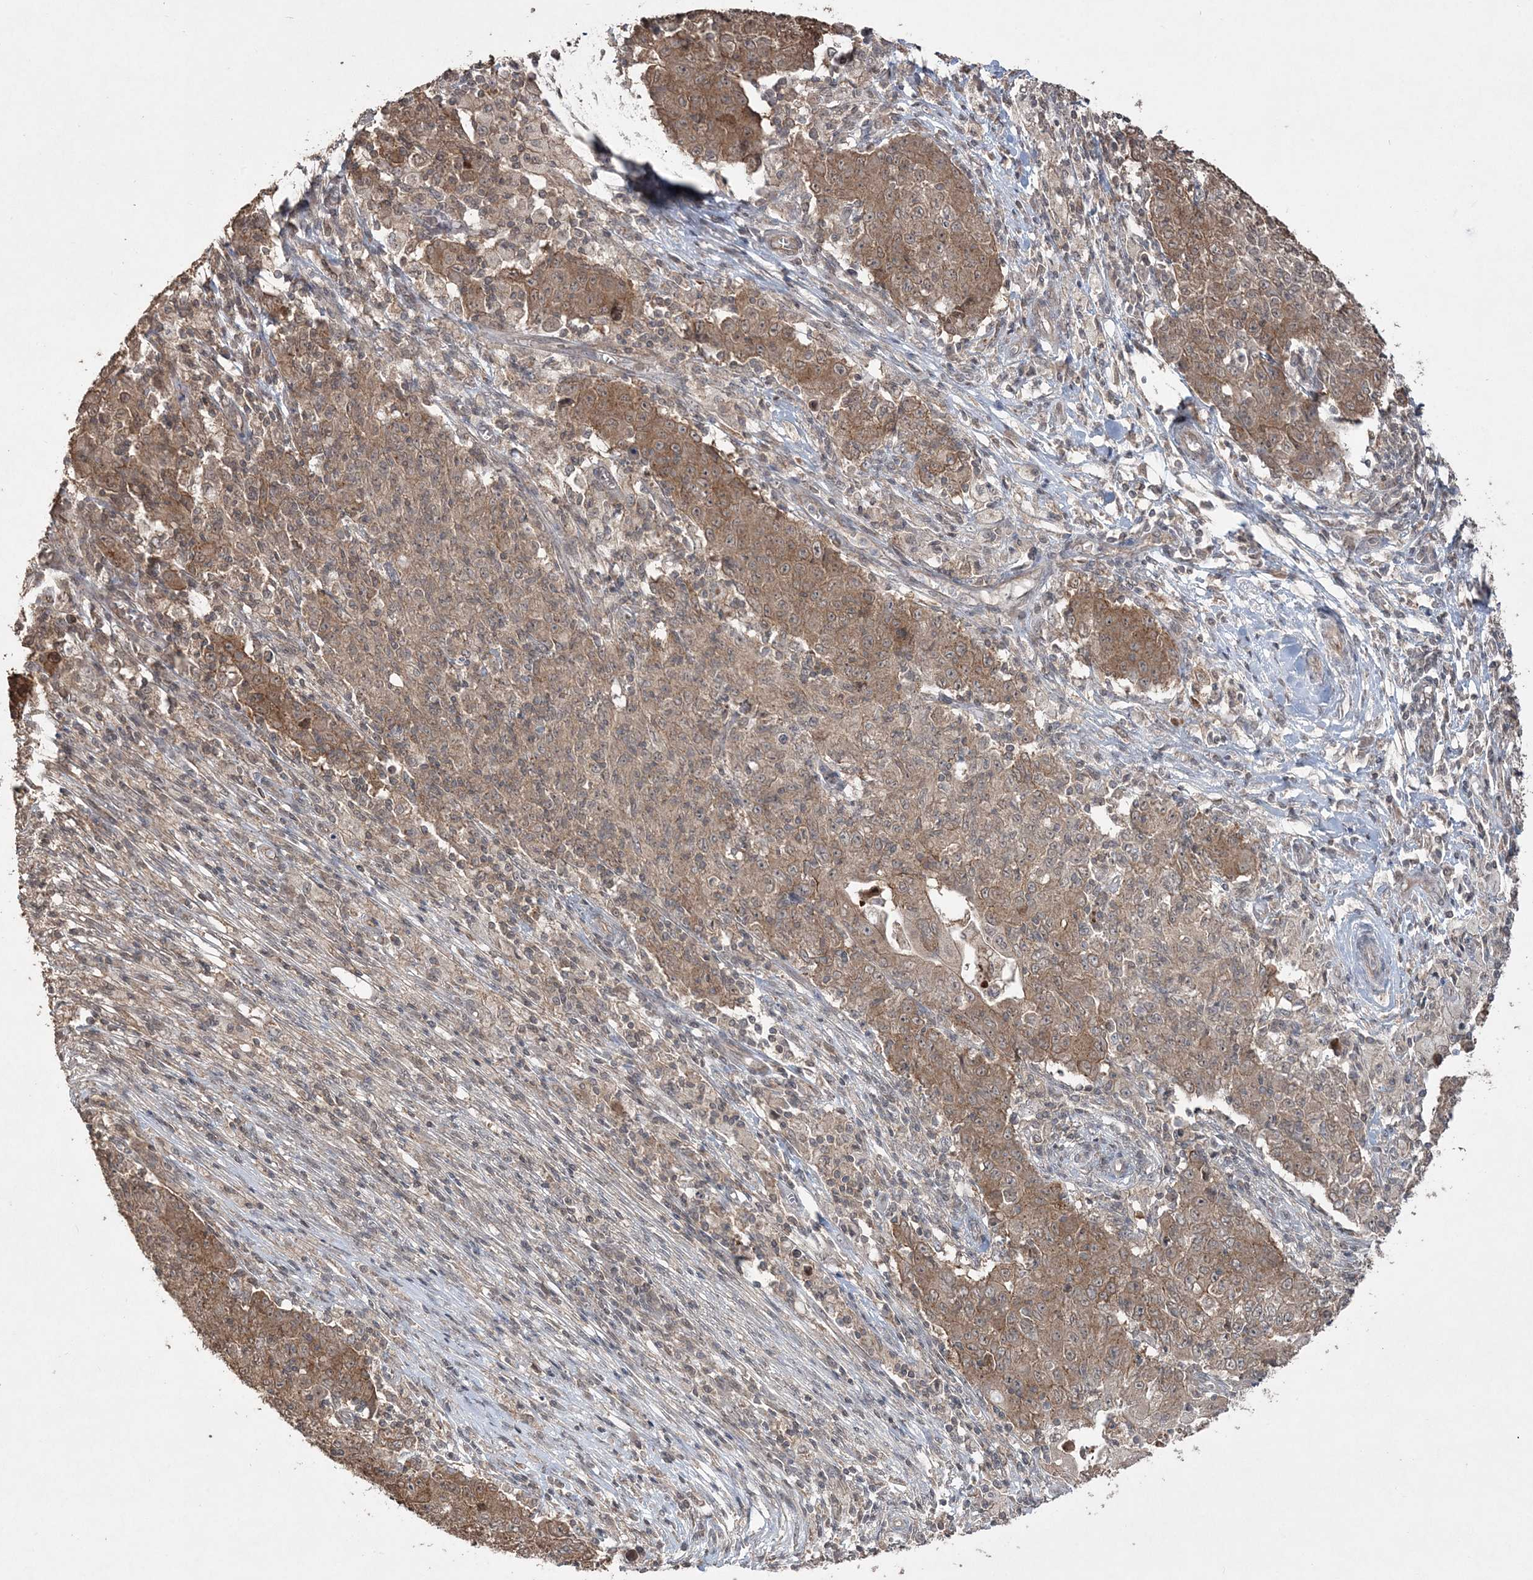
{"staining": {"intensity": "moderate", "quantity": ">75%", "location": "cytoplasmic/membranous"}, "tissue": "ovarian cancer", "cell_type": "Tumor cells", "image_type": "cancer", "snomed": [{"axis": "morphology", "description": "Carcinoma, endometroid"}, {"axis": "topography", "description": "Ovary"}], "caption": "Immunohistochemistry staining of ovarian endometroid carcinoma, which shows medium levels of moderate cytoplasmic/membranous staining in about >75% of tumor cells indicating moderate cytoplasmic/membranous protein expression. The staining was performed using DAB (brown) for protein detection and nuclei were counterstained in hematoxylin (blue).", "gene": "EHHADH", "patient": {"sex": "female", "age": 42}}